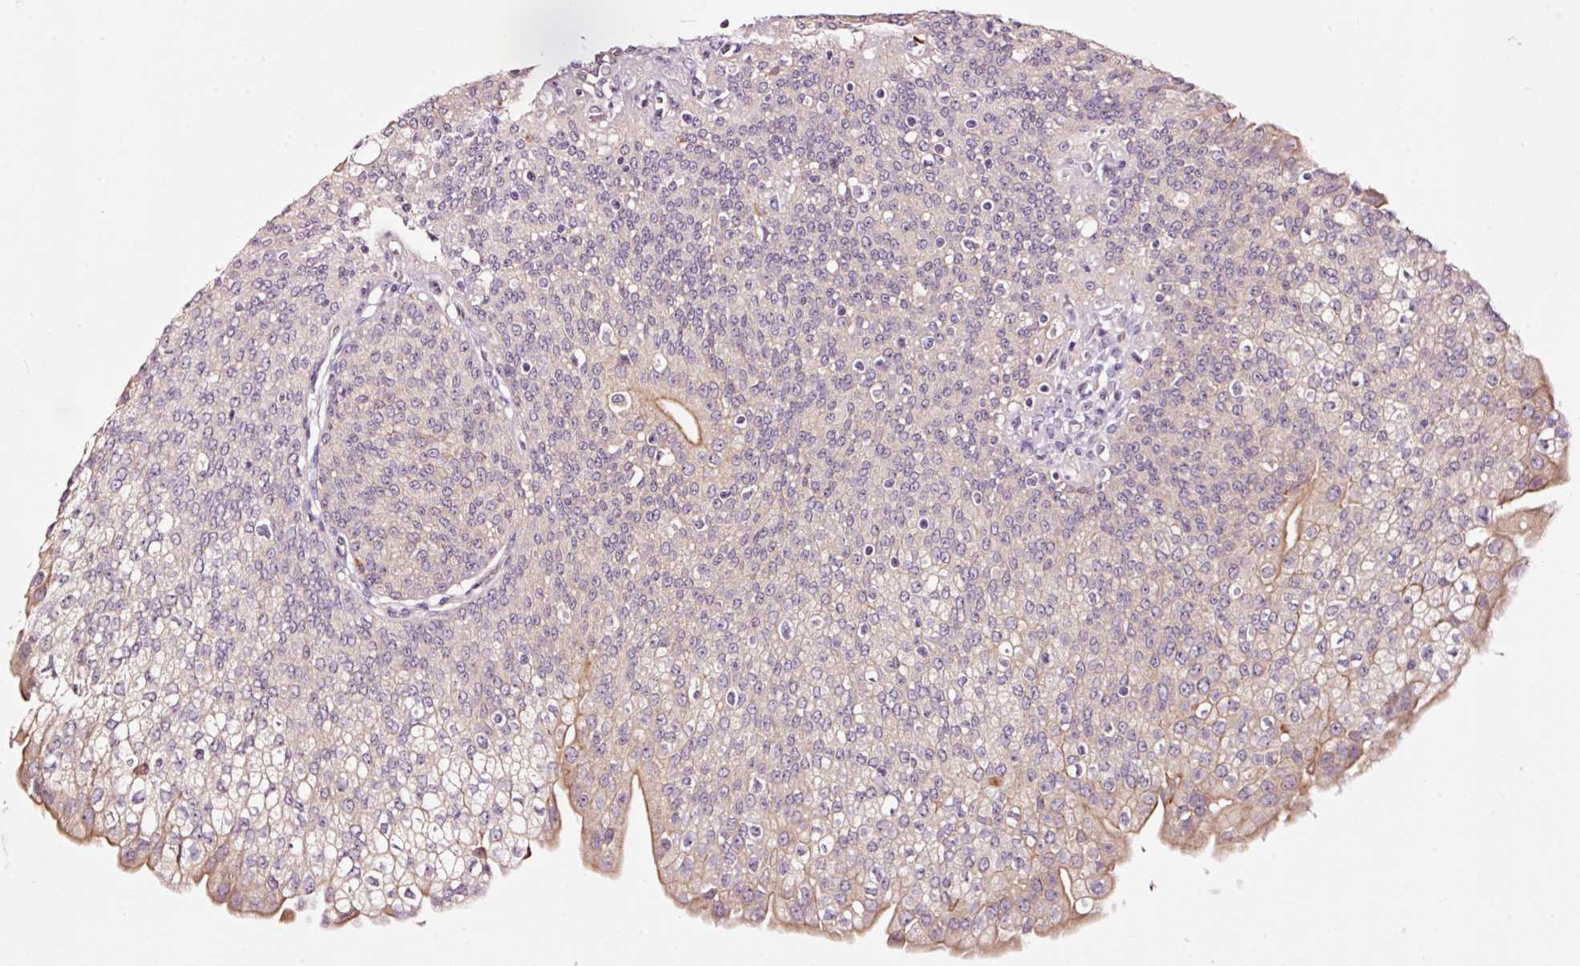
{"staining": {"intensity": "negative", "quantity": "none", "location": "none"}, "tissue": "urothelial cancer", "cell_type": "Tumor cells", "image_type": "cancer", "snomed": [{"axis": "morphology", "description": "Urothelial carcinoma, High grade"}, {"axis": "topography", "description": "Urinary bladder"}], "caption": "DAB immunohistochemical staining of urothelial cancer displays no significant positivity in tumor cells.", "gene": "UTP14A", "patient": {"sex": "female", "age": 79}}